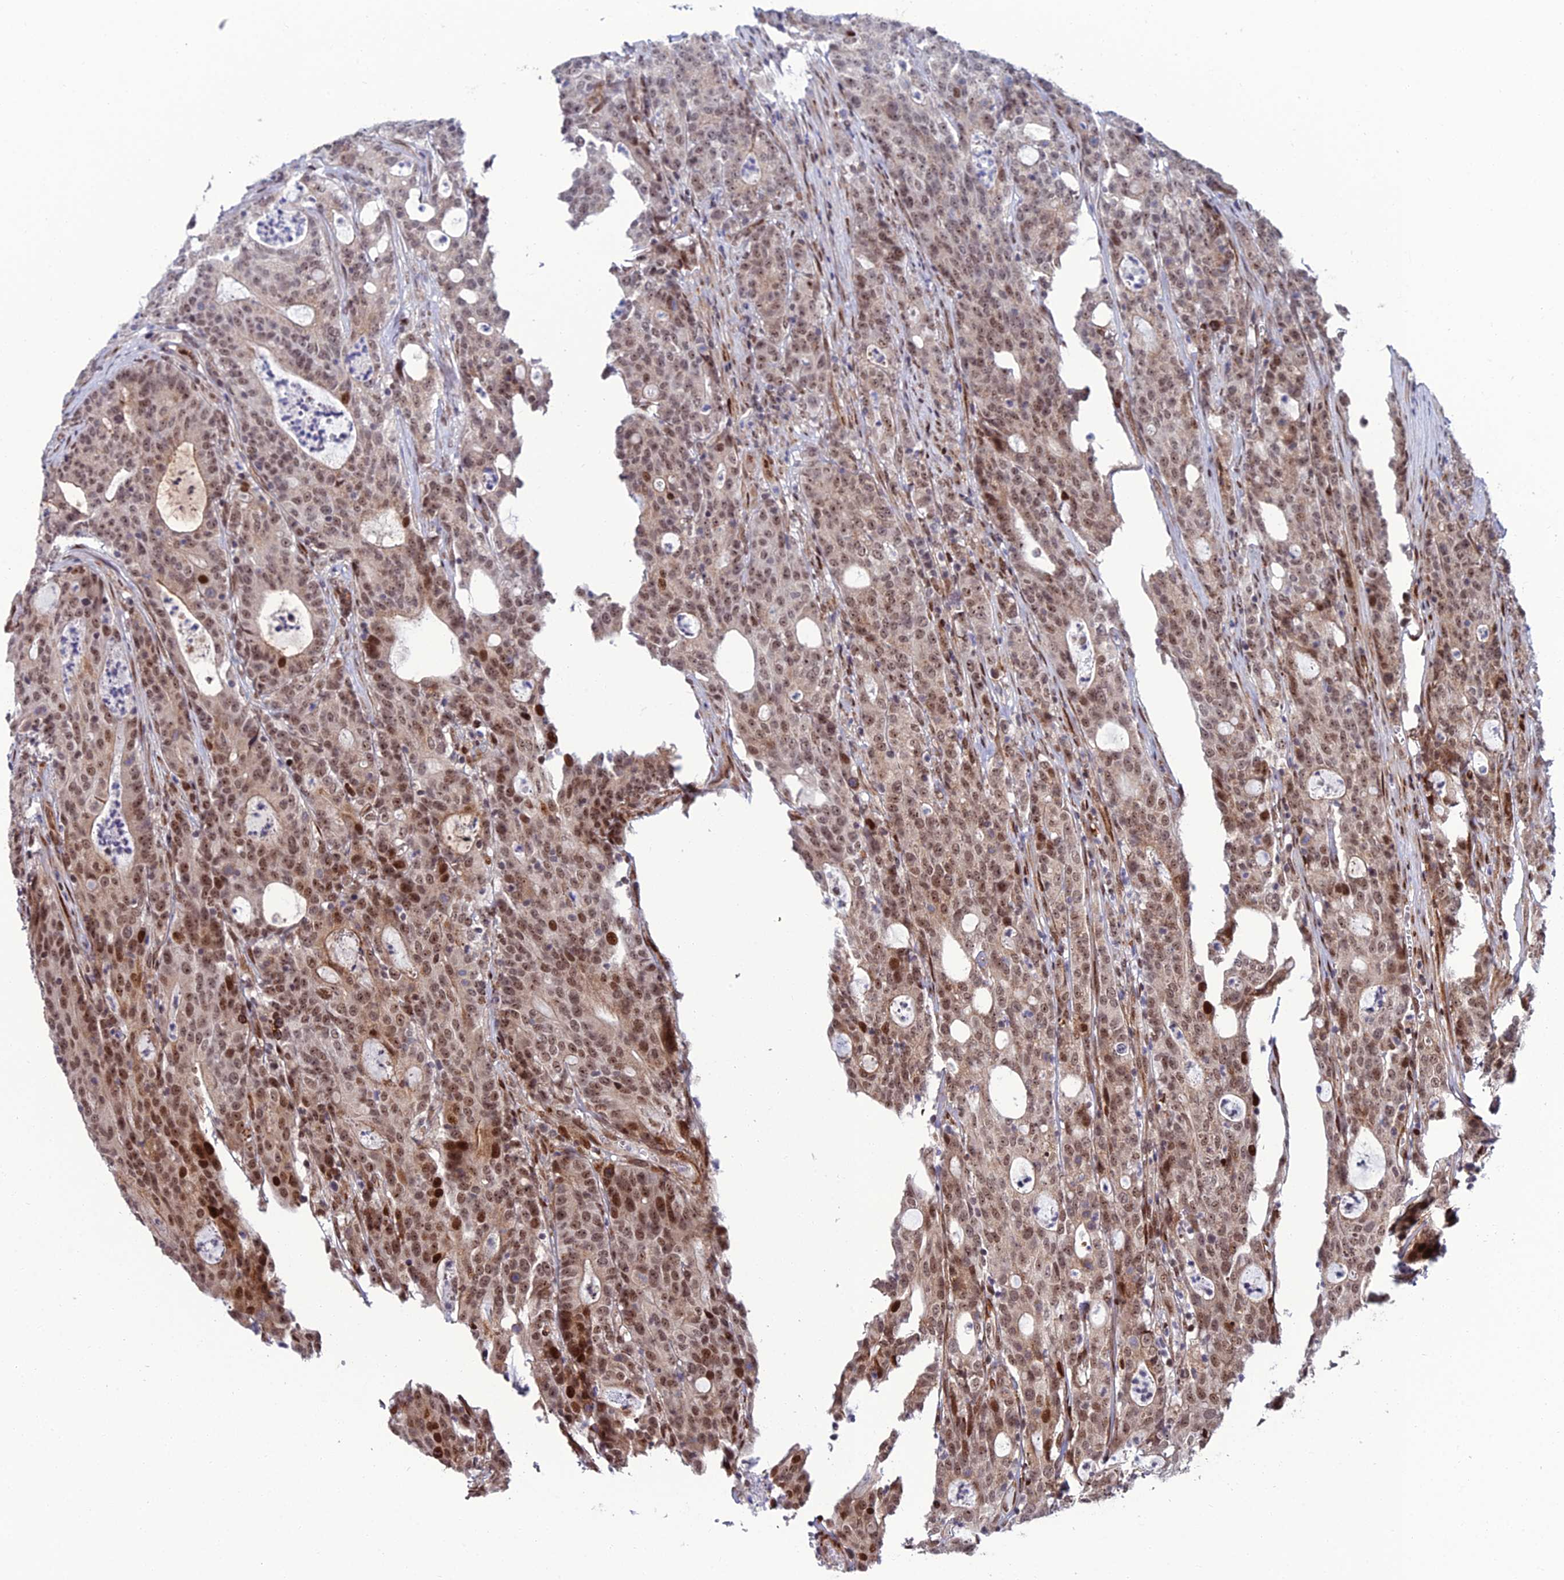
{"staining": {"intensity": "moderate", "quantity": ">75%", "location": "nuclear"}, "tissue": "colorectal cancer", "cell_type": "Tumor cells", "image_type": "cancer", "snomed": [{"axis": "morphology", "description": "Adenocarcinoma, NOS"}, {"axis": "topography", "description": "Colon"}], "caption": "Colorectal cancer (adenocarcinoma) stained for a protein (brown) displays moderate nuclear positive positivity in about >75% of tumor cells.", "gene": "ZNF668", "patient": {"sex": "male", "age": 83}}